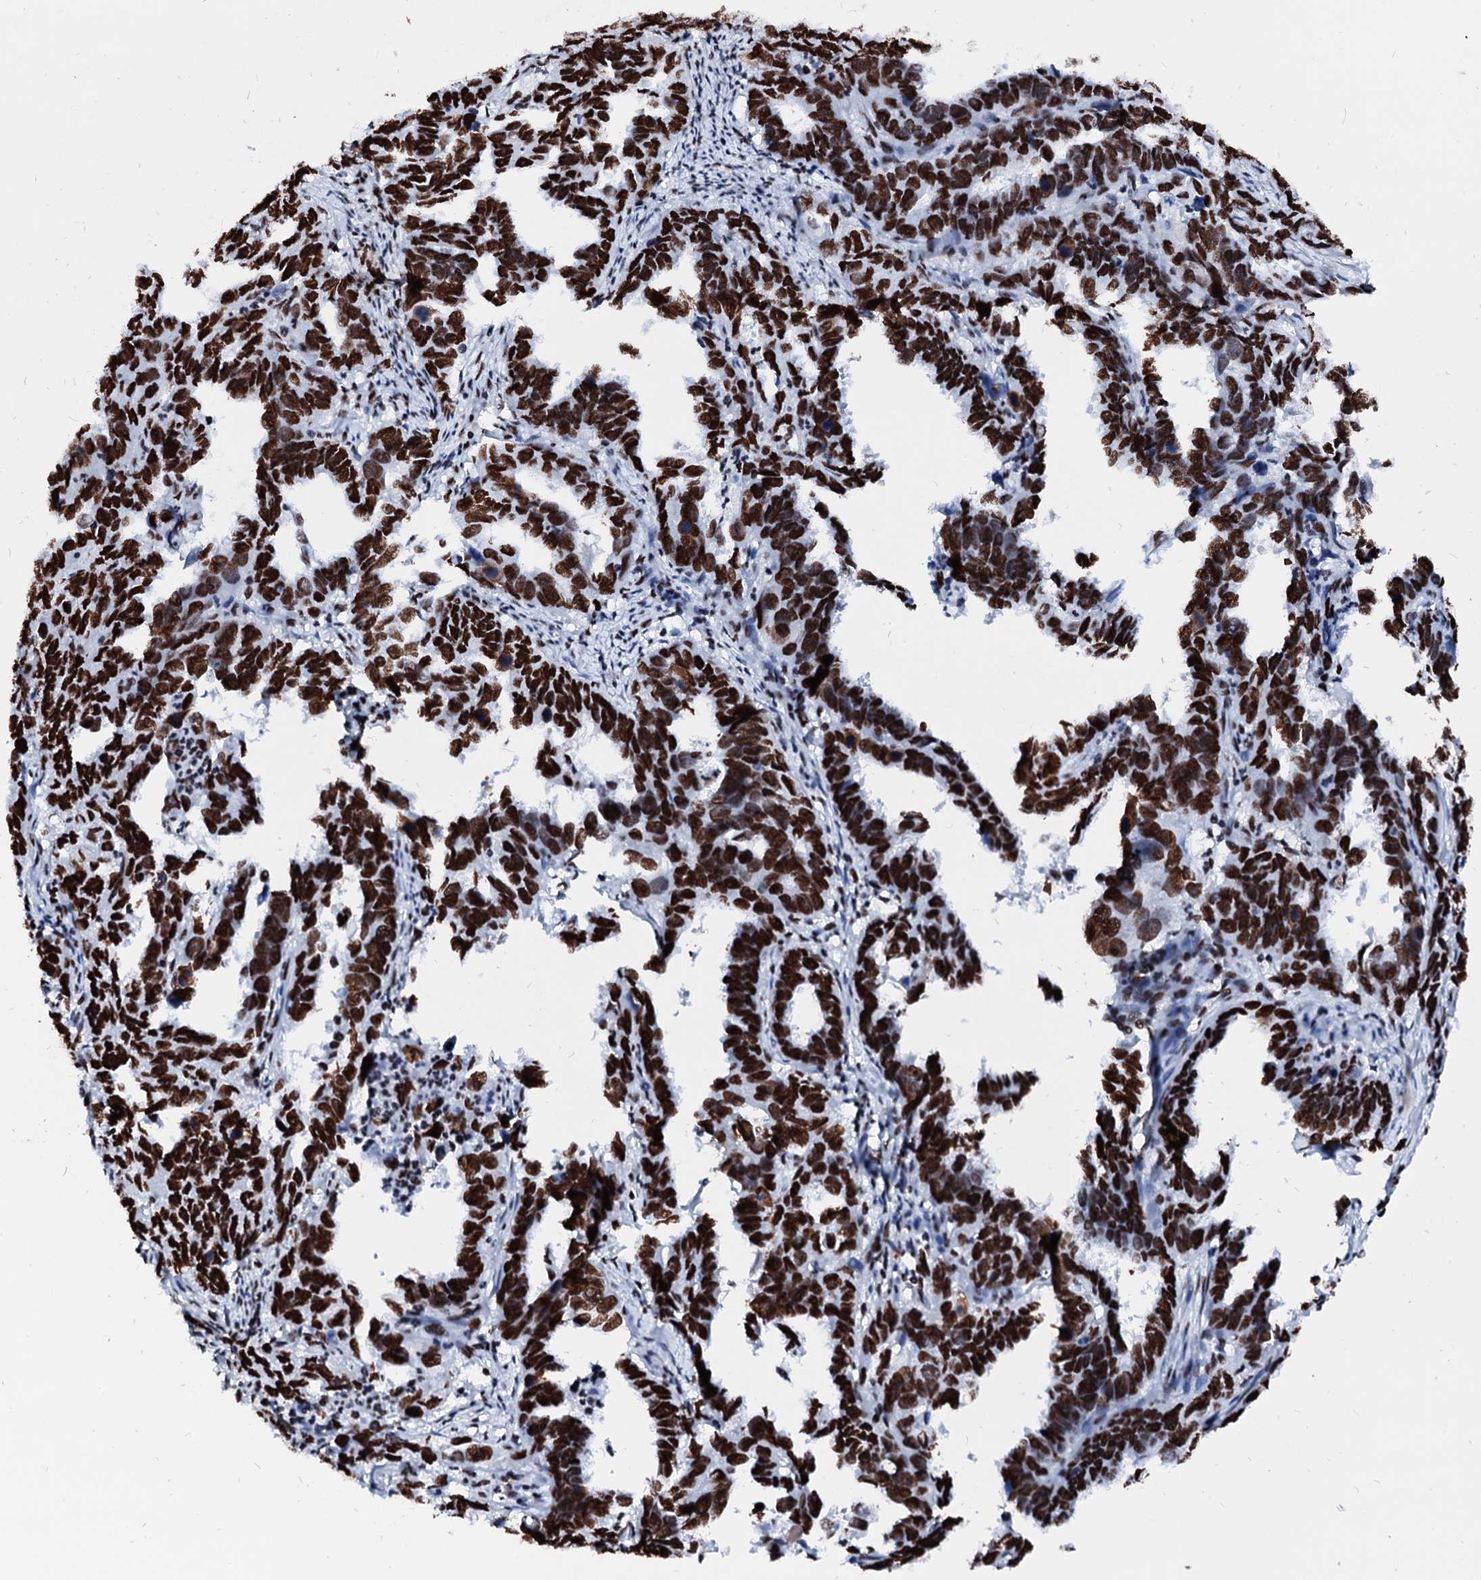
{"staining": {"intensity": "strong", "quantity": ">75%", "location": "nuclear"}, "tissue": "endometrial cancer", "cell_type": "Tumor cells", "image_type": "cancer", "snomed": [{"axis": "morphology", "description": "Adenocarcinoma, NOS"}, {"axis": "topography", "description": "Endometrium"}], "caption": "Protein positivity by immunohistochemistry (IHC) reveals strong nuclear staining in about >75% of tumor cells in endometrial adenocarcinoma.", "gene": "RALY", "patient": {"sex": "female", "age": 65}}